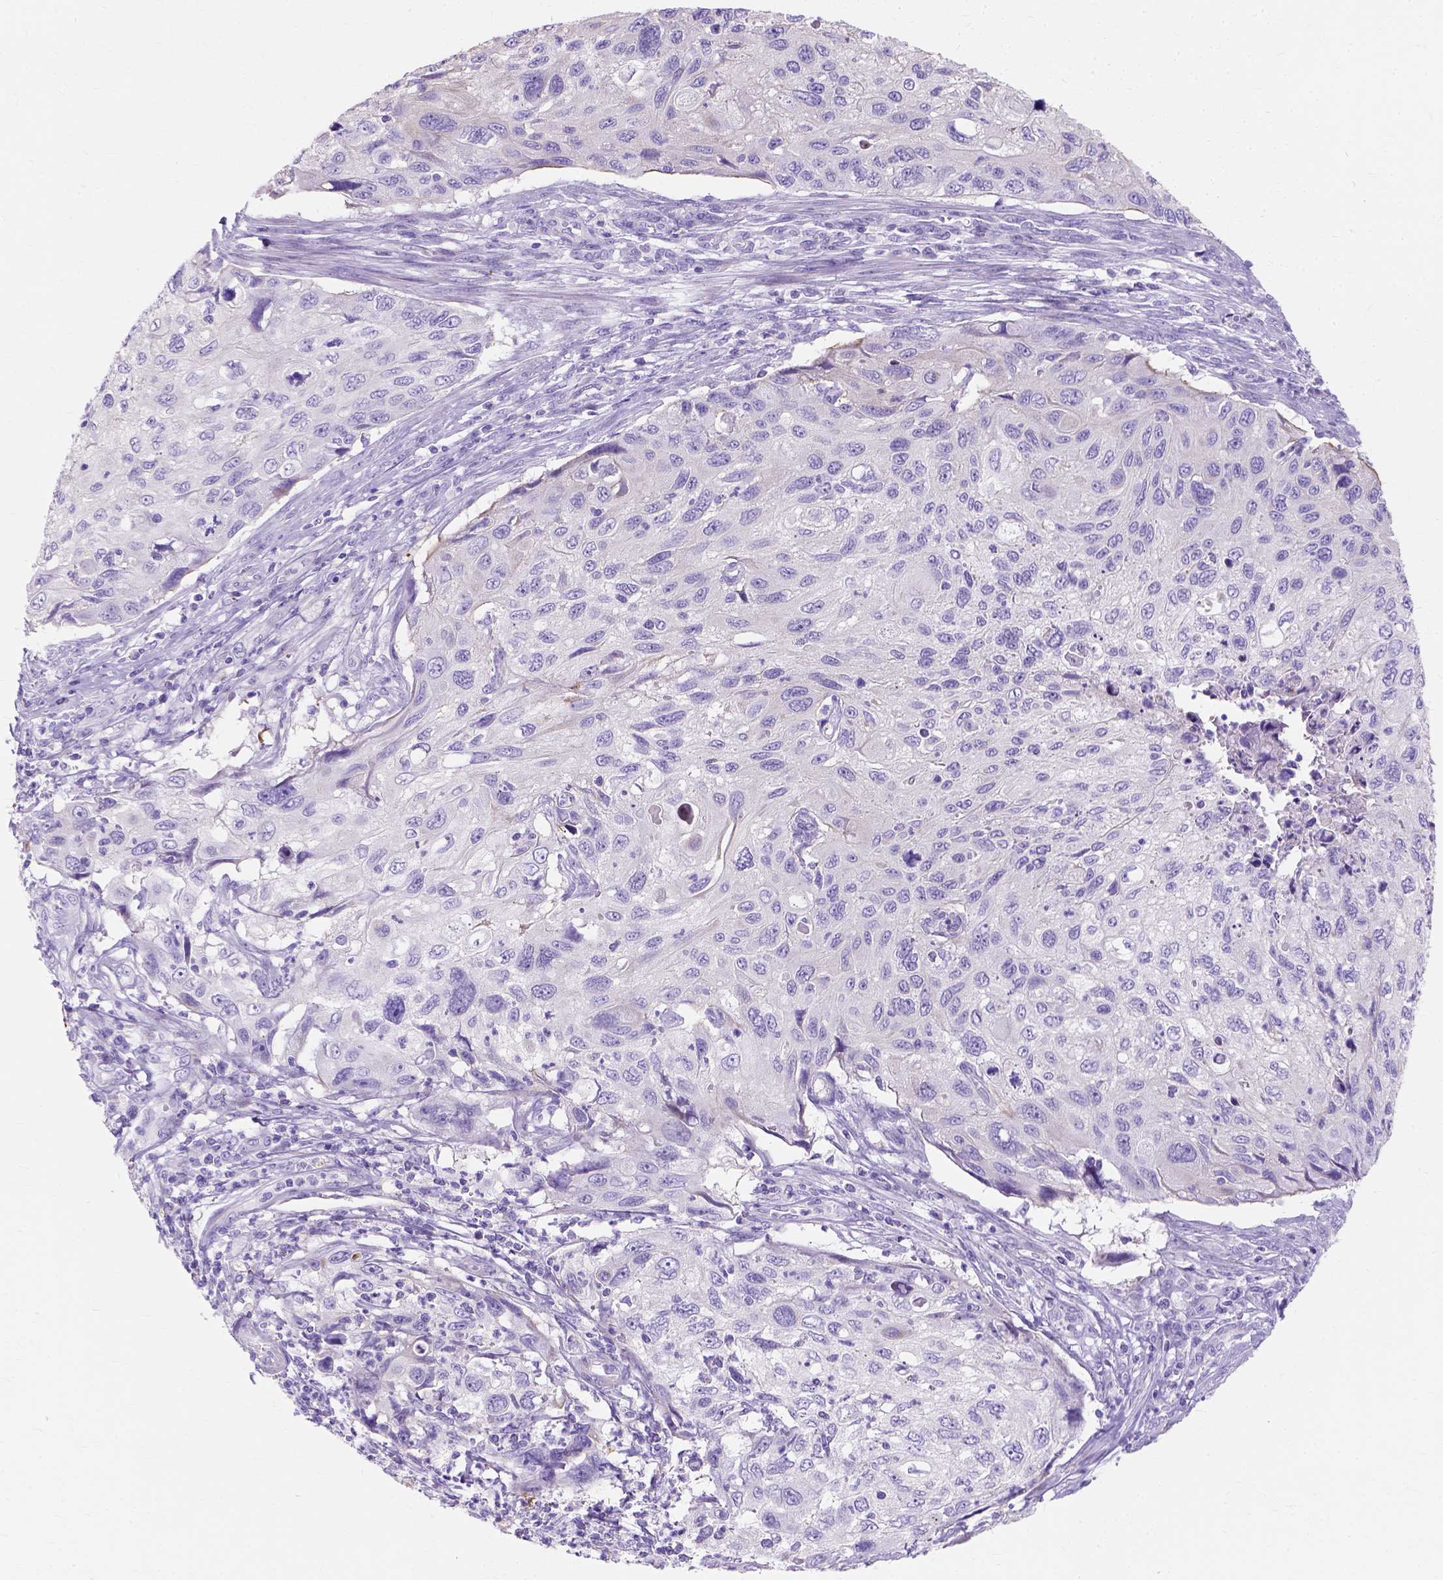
{"staining": {"intensity": "negative", "quantity": "none", "location": "none"}, "tissue": "cervical cancer", "cell_type": "Tumor cells", "image_type": "cancer", "snomed": [{"axis": "morphology", "description": "Squamous cell carcinoma, NOS"}, {"axis": "topography", "description": "Cervix"}], "caption": "High power microscopy image of an immunohistochemistry micrograph of cervical squamous cell carcinoma, revealing no significant staining in tumor cells.", "gene": "MYH15", "patient": {"sex": "female", "age": 70}}